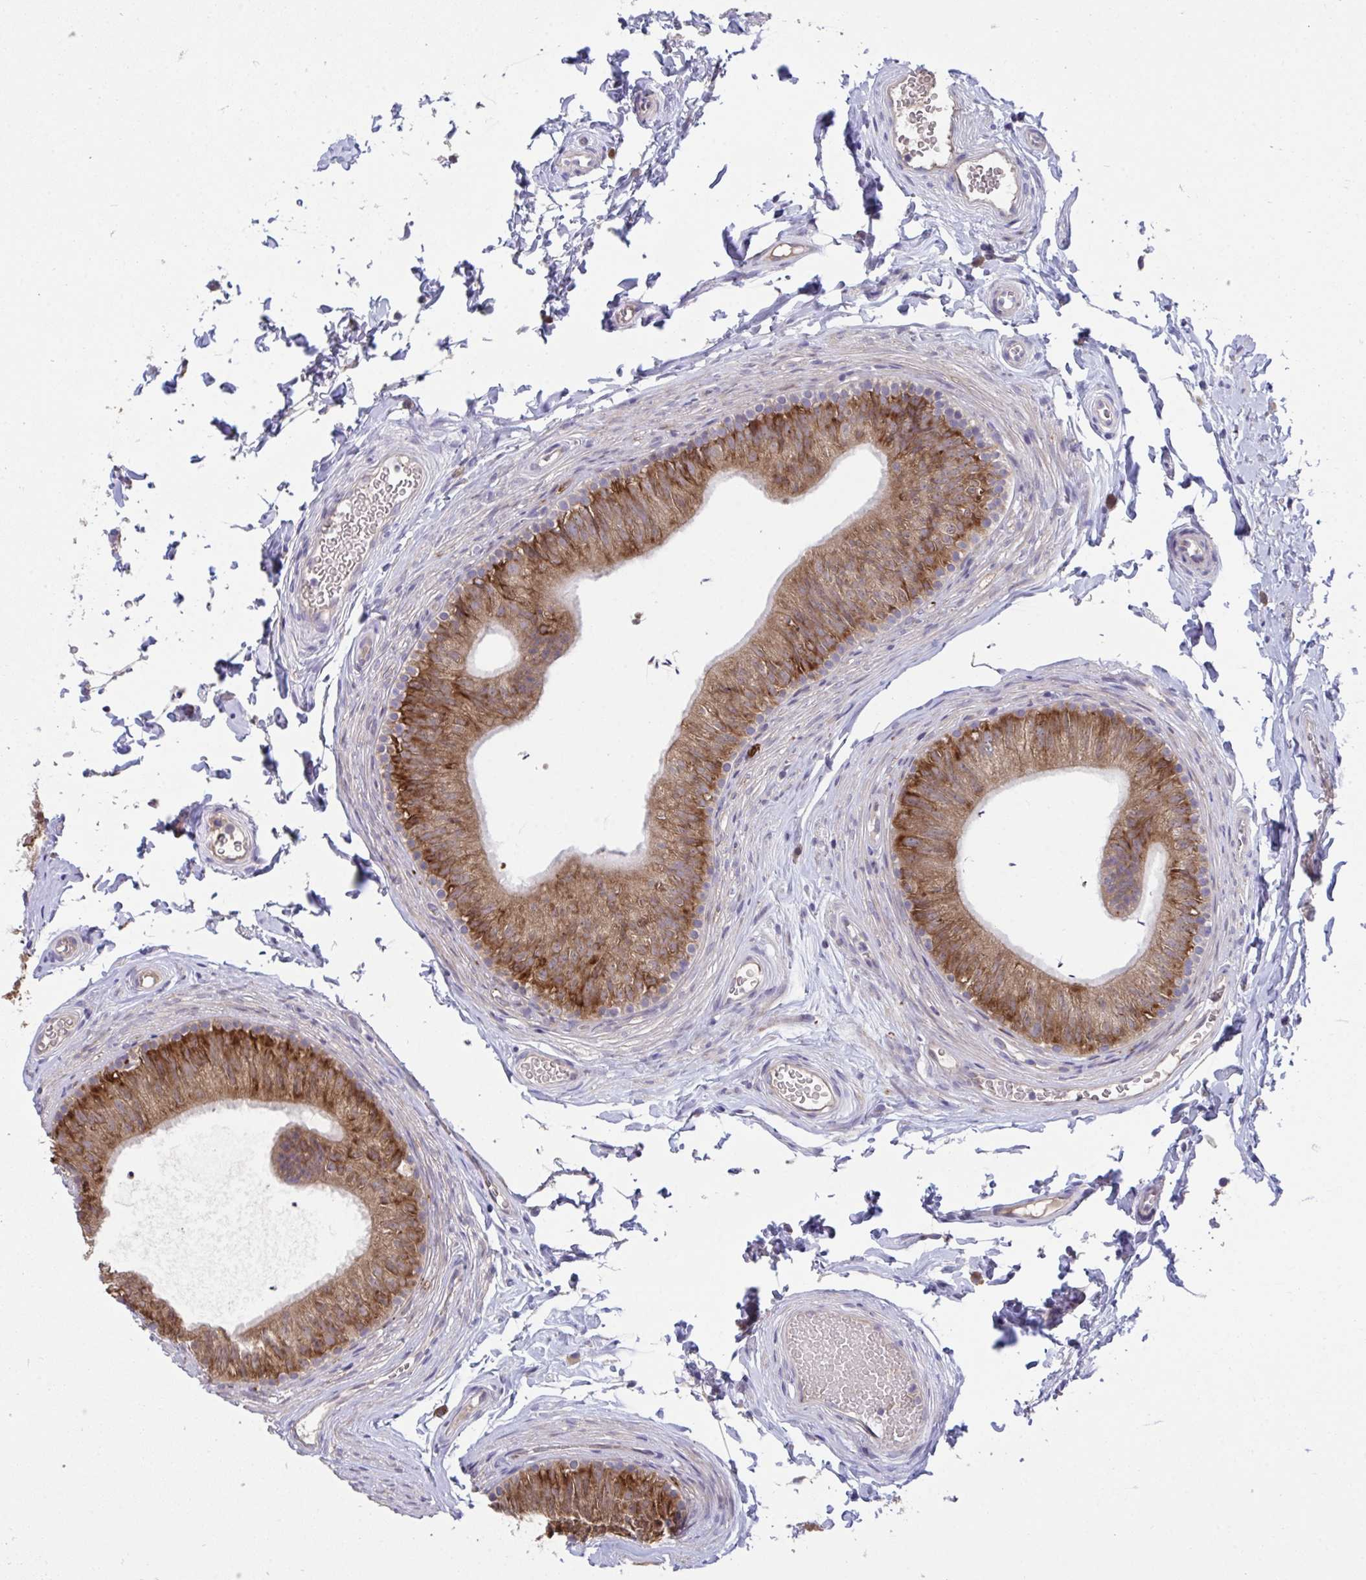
{"staining": {"intensity": "strong", "quantity": ">75%", "location": "cytoplasmic/membranous"}, "tissue": "epididymis", "cell_type": "Glandular cells", "image_type": "normal", "snomed": [{"axis": "morphology", "description": "Normal tissue, NOS"}, {"axis": "topography", "description": "Epididymis, spermatic cord, NOS"}, {"axis": "topography", "description": "Epididymis"}, {"axis": "topography", "description": "Peripheral nerve tissue"}], "caption": "IHC of unremarkable epididymis exhibits high levels of strong cytoplasmic/membranous expression in approximately >75% of glandular cells. (DAB IHC with brightfield microscopy, high magnification).", "gene": "SUSD4", "patient": {"sex": "male", "age": 29}}